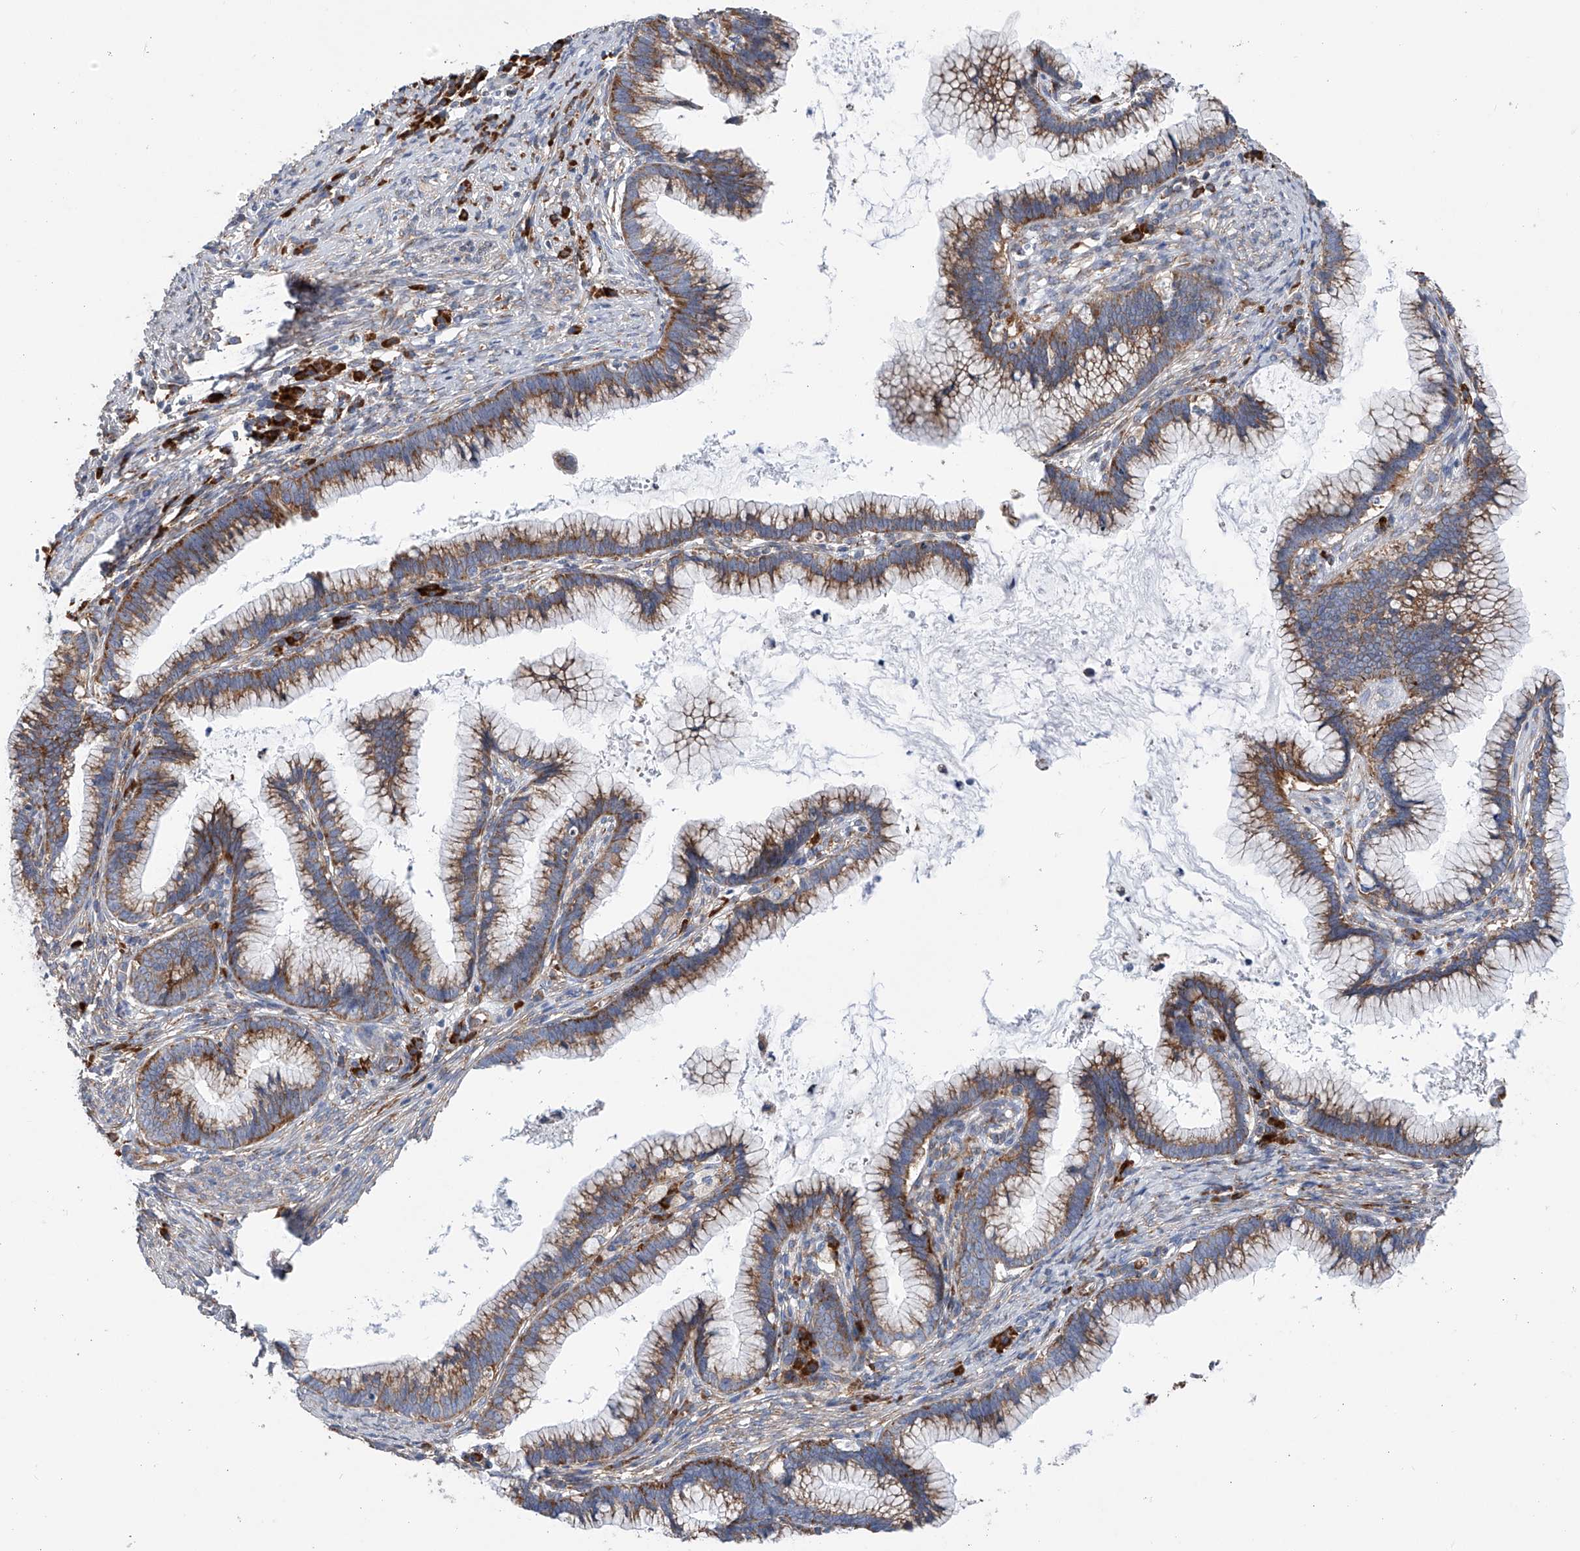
{"staining": {"intensity": "moderate", "quantity": ">75%", "location": "cytoplasmic/membranous"}, "tissue": "cervical cancer", "cell_type": "Tumor cells", "image_type": "cancer", "snomed": [{"axis": "morphology", "description": "Adenocarcinoma, NOS"}, {"axis": "topography", "description": "Cervix"}], "caption": "Cervical adenocarcinoma was stained to show a protein in brown. There is medium levels of moderate cytoplasmic/membranous positivity in approximately >75% of tumor cells. Nuclei are stained in blue.", "gene": "RPL26L1", "patient": {"sex": "female", "age": 36}}